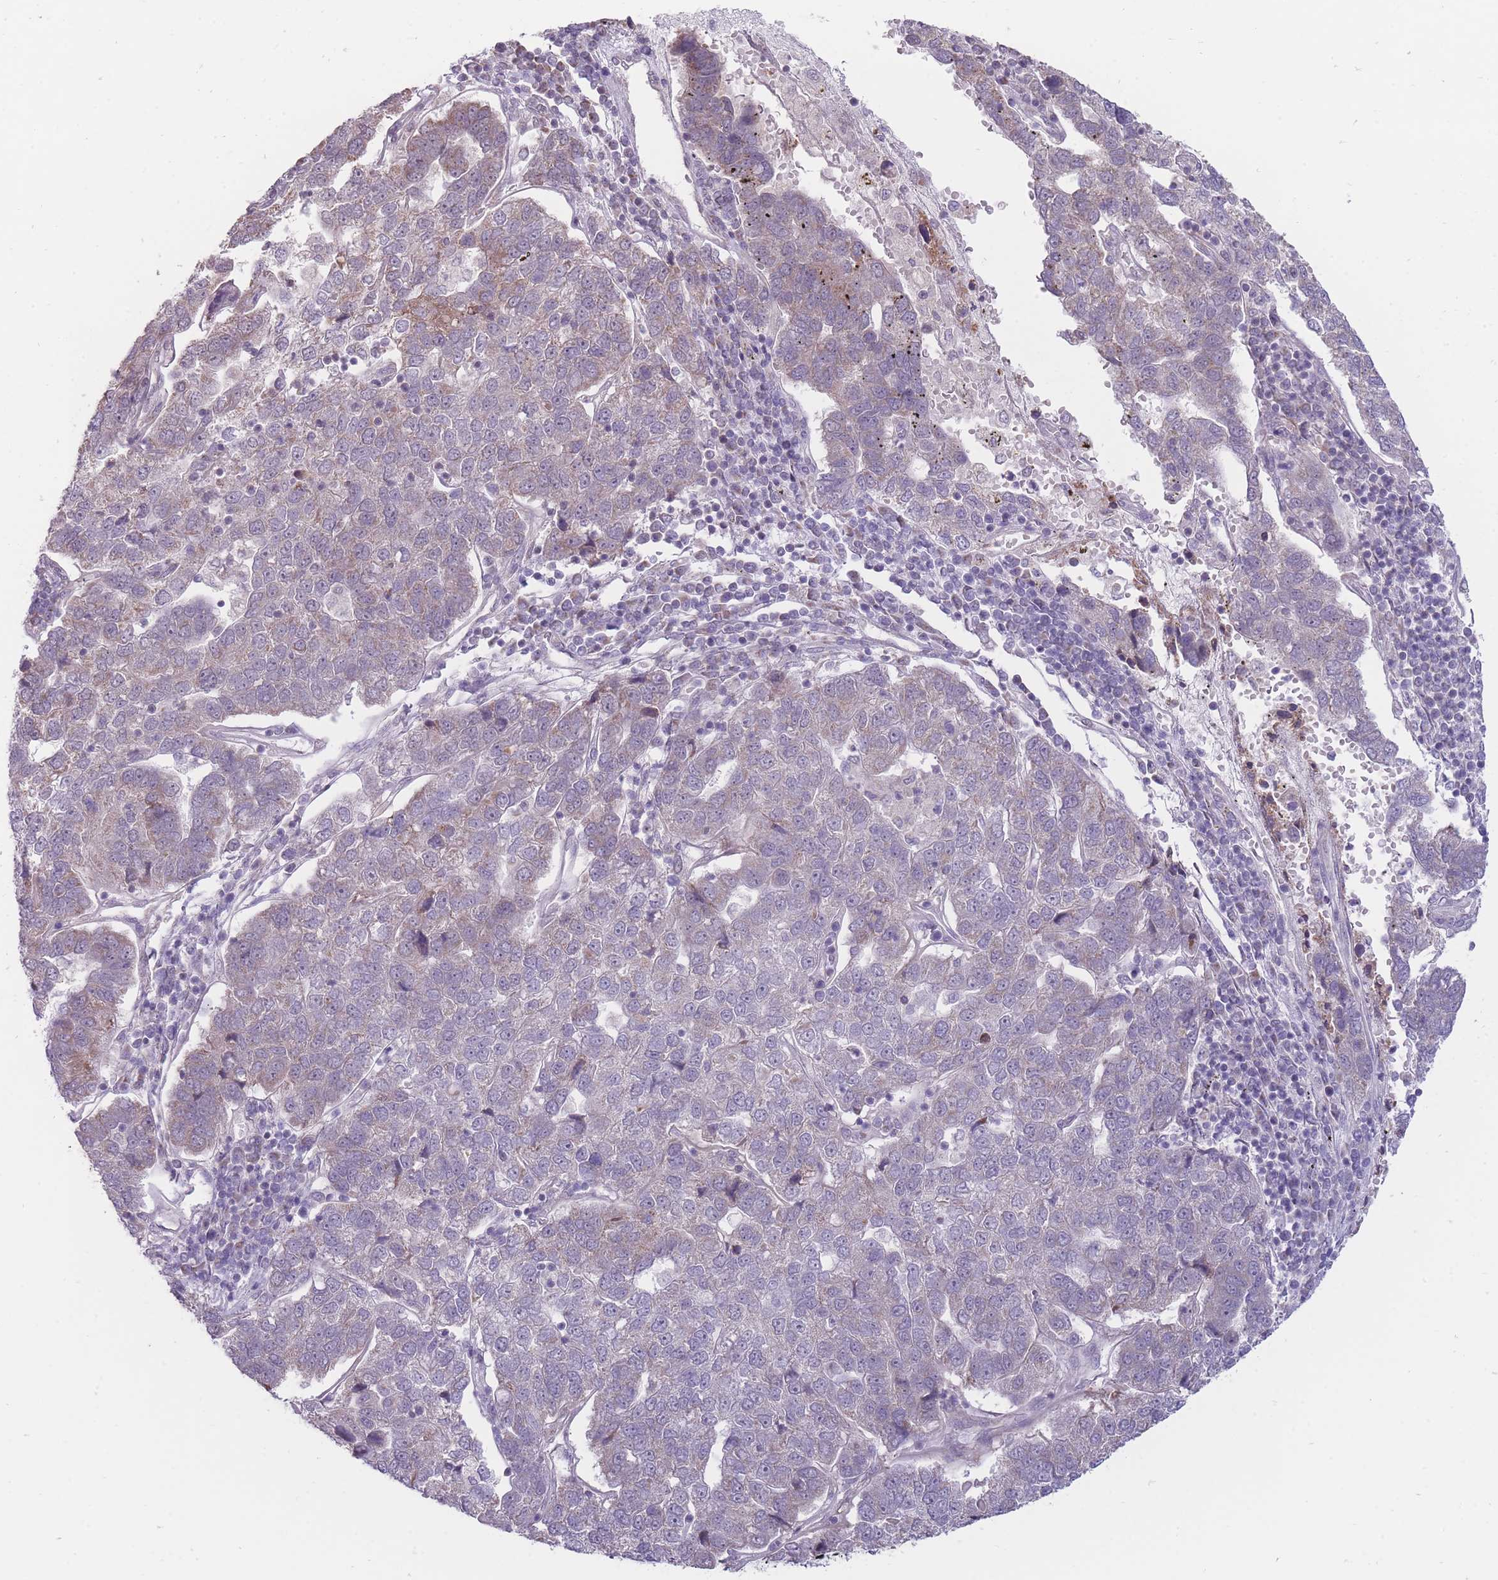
{"staining": {"intensity": "weak", "quantity": "<25%", "location": "cytoplasmic/membranous"}, "tissue": "pancreatic cancer", "cell_type": "Tumor cells", "image_type": "cancer", "snomed": [{"axis": "morphology", "description": "Adenocarcinoma, NOS"}, {"axis": "topography", "description": "Pancreas"}], "caption": "Immunohistochemistry photomicrograph of neoplastic tissue: pancreatic cancer (adenocarcinoma) stained with DAB (3,3'-diaminobenzidine) demonstrates no significant protein expression in tumor cells.", "gene": "NELL1", "patient": {"sex": "female", "age": 61}}